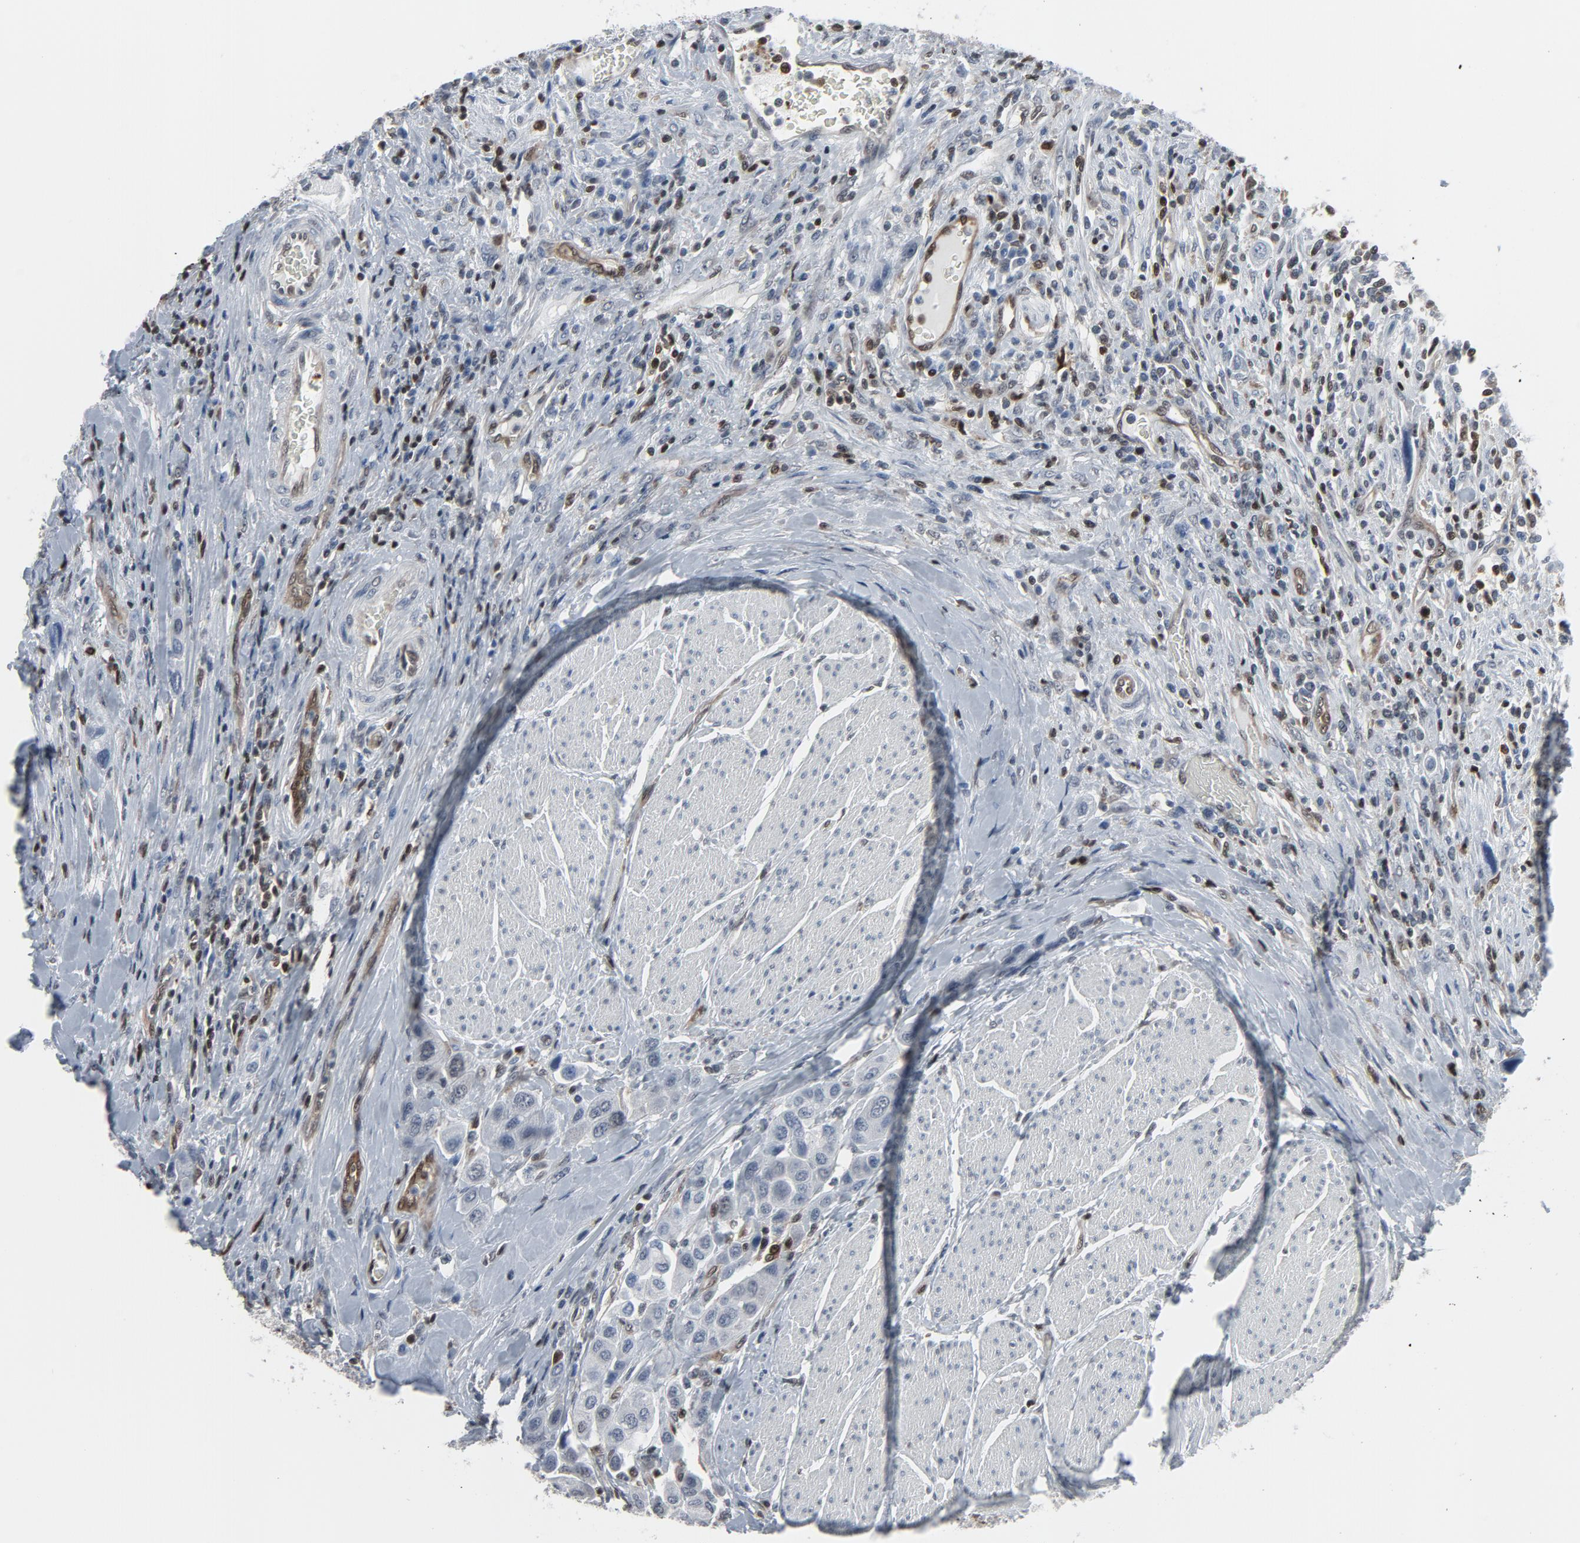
{"staining": {"intensity": "negative", "quantity": "none", "location": "none"}, "tissue": "urothelial cancer", "cell_type": "Tumor cells", "image_type": "cancer", "snomed": [{"axis": "morphology", "description": "Urothelial carcinoma, High grade"}, {"axis": "topography", "description": "Urinary bladder"}], "caption": "Immunohistochemistry (IHC) of human urothelial cancer demonstrates no expression in tumor cells.", "gene": "STAT5A", "patient": {"sex": "male", "age": 50}}